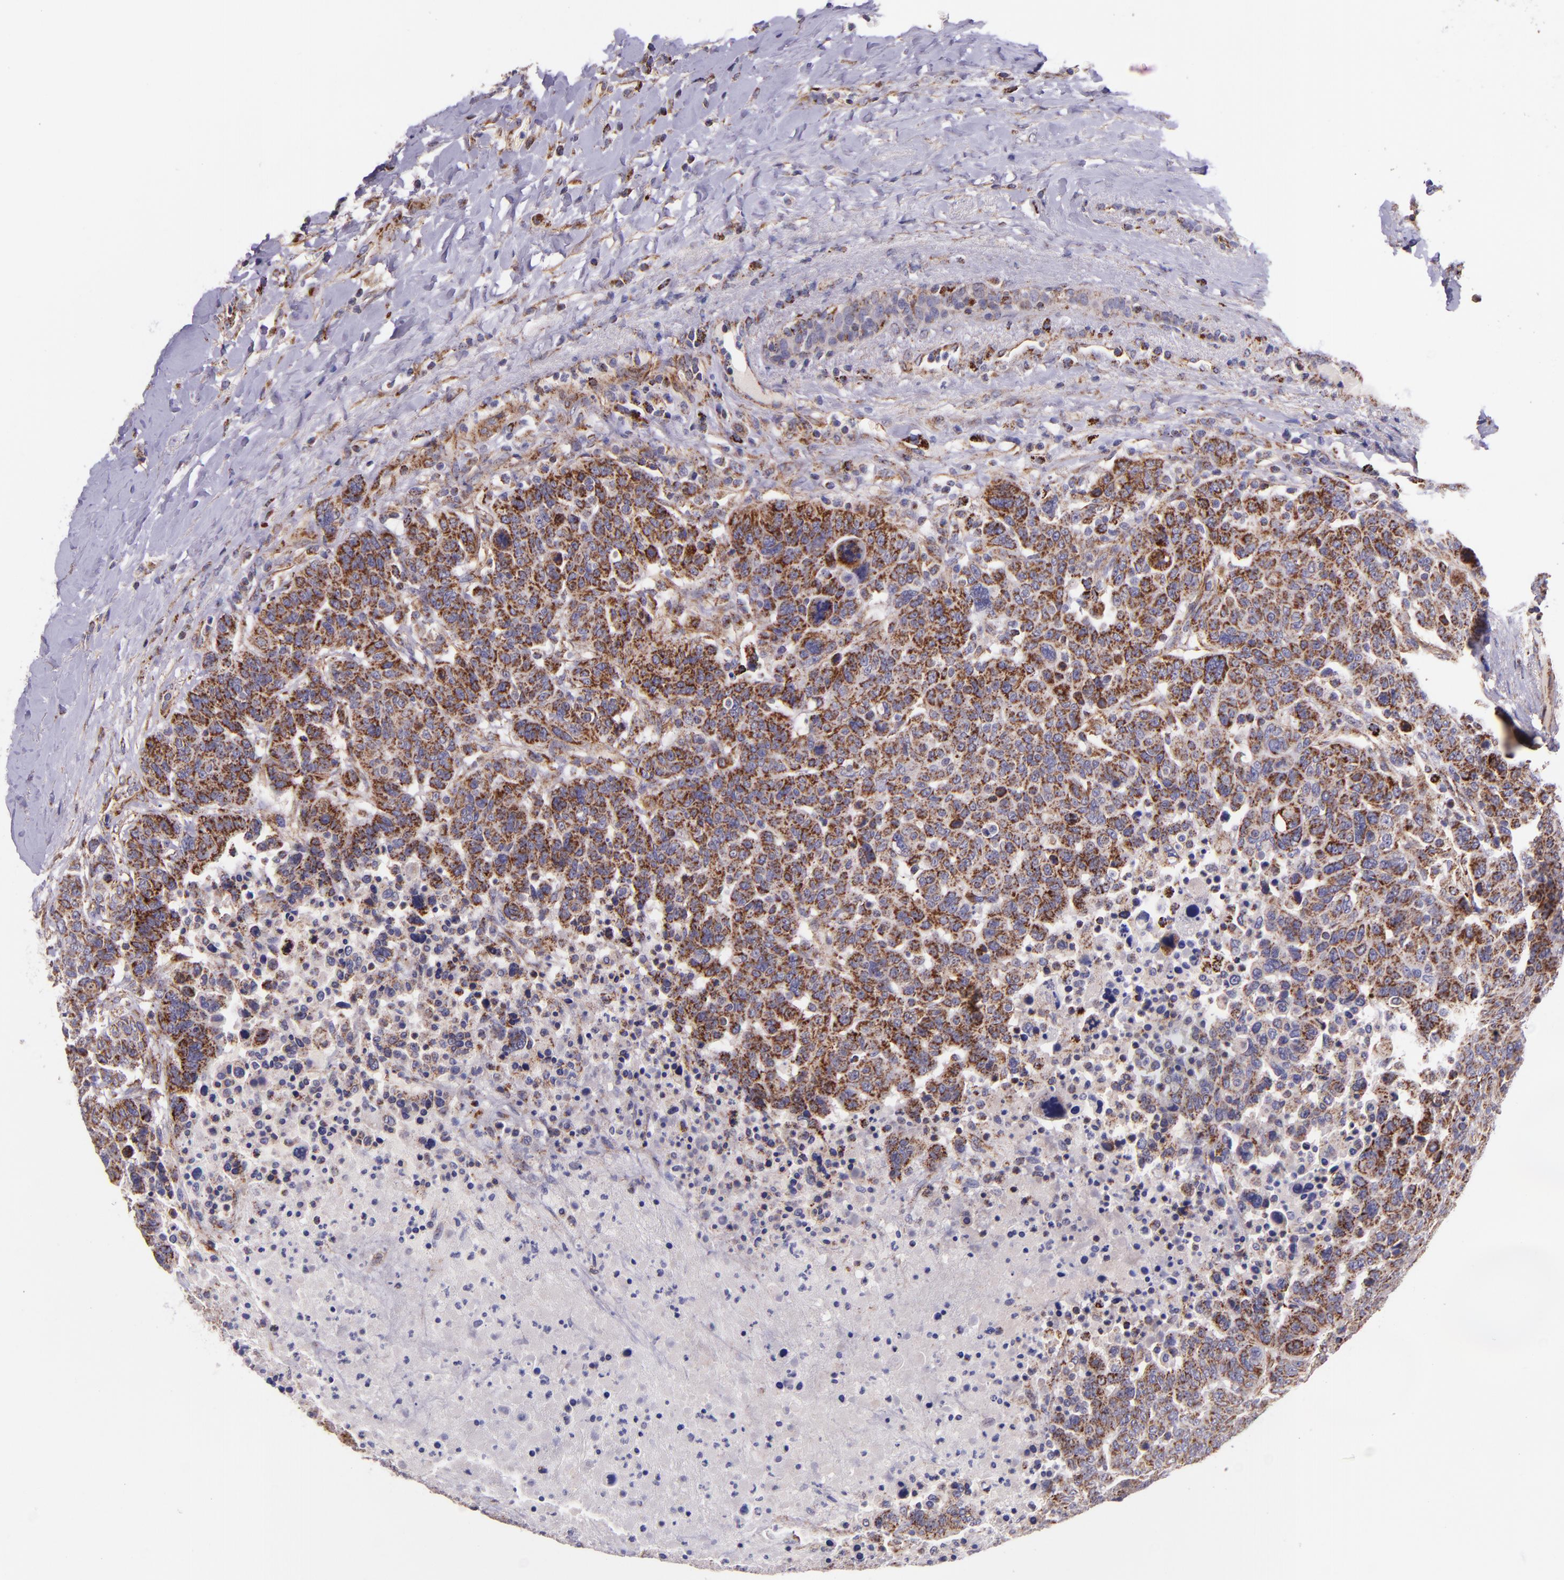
{"staining": {"intensity": "moderate", "quantity": "25%-75%", "location": "cytoplasmic/membranous"}, "tissue": "breast cancer", "cell_type": "Tumor cells", "image_type": "cancer", "snomed": [{"axis": "morphology", "description": "Duct carcinoma"}, {"axis": "topography", "description": "Breast"}], "caption": "Immunohistochemistry (IHC) (DAB (3,3'-diaminobenzidine)) staining of breast cancer displays moderate cytoplasmic/membranous protein positivity in about 25%-75% of tumor cells.", "gene": "IDH3G", "patient": {"sex": "female", "age": 37}}